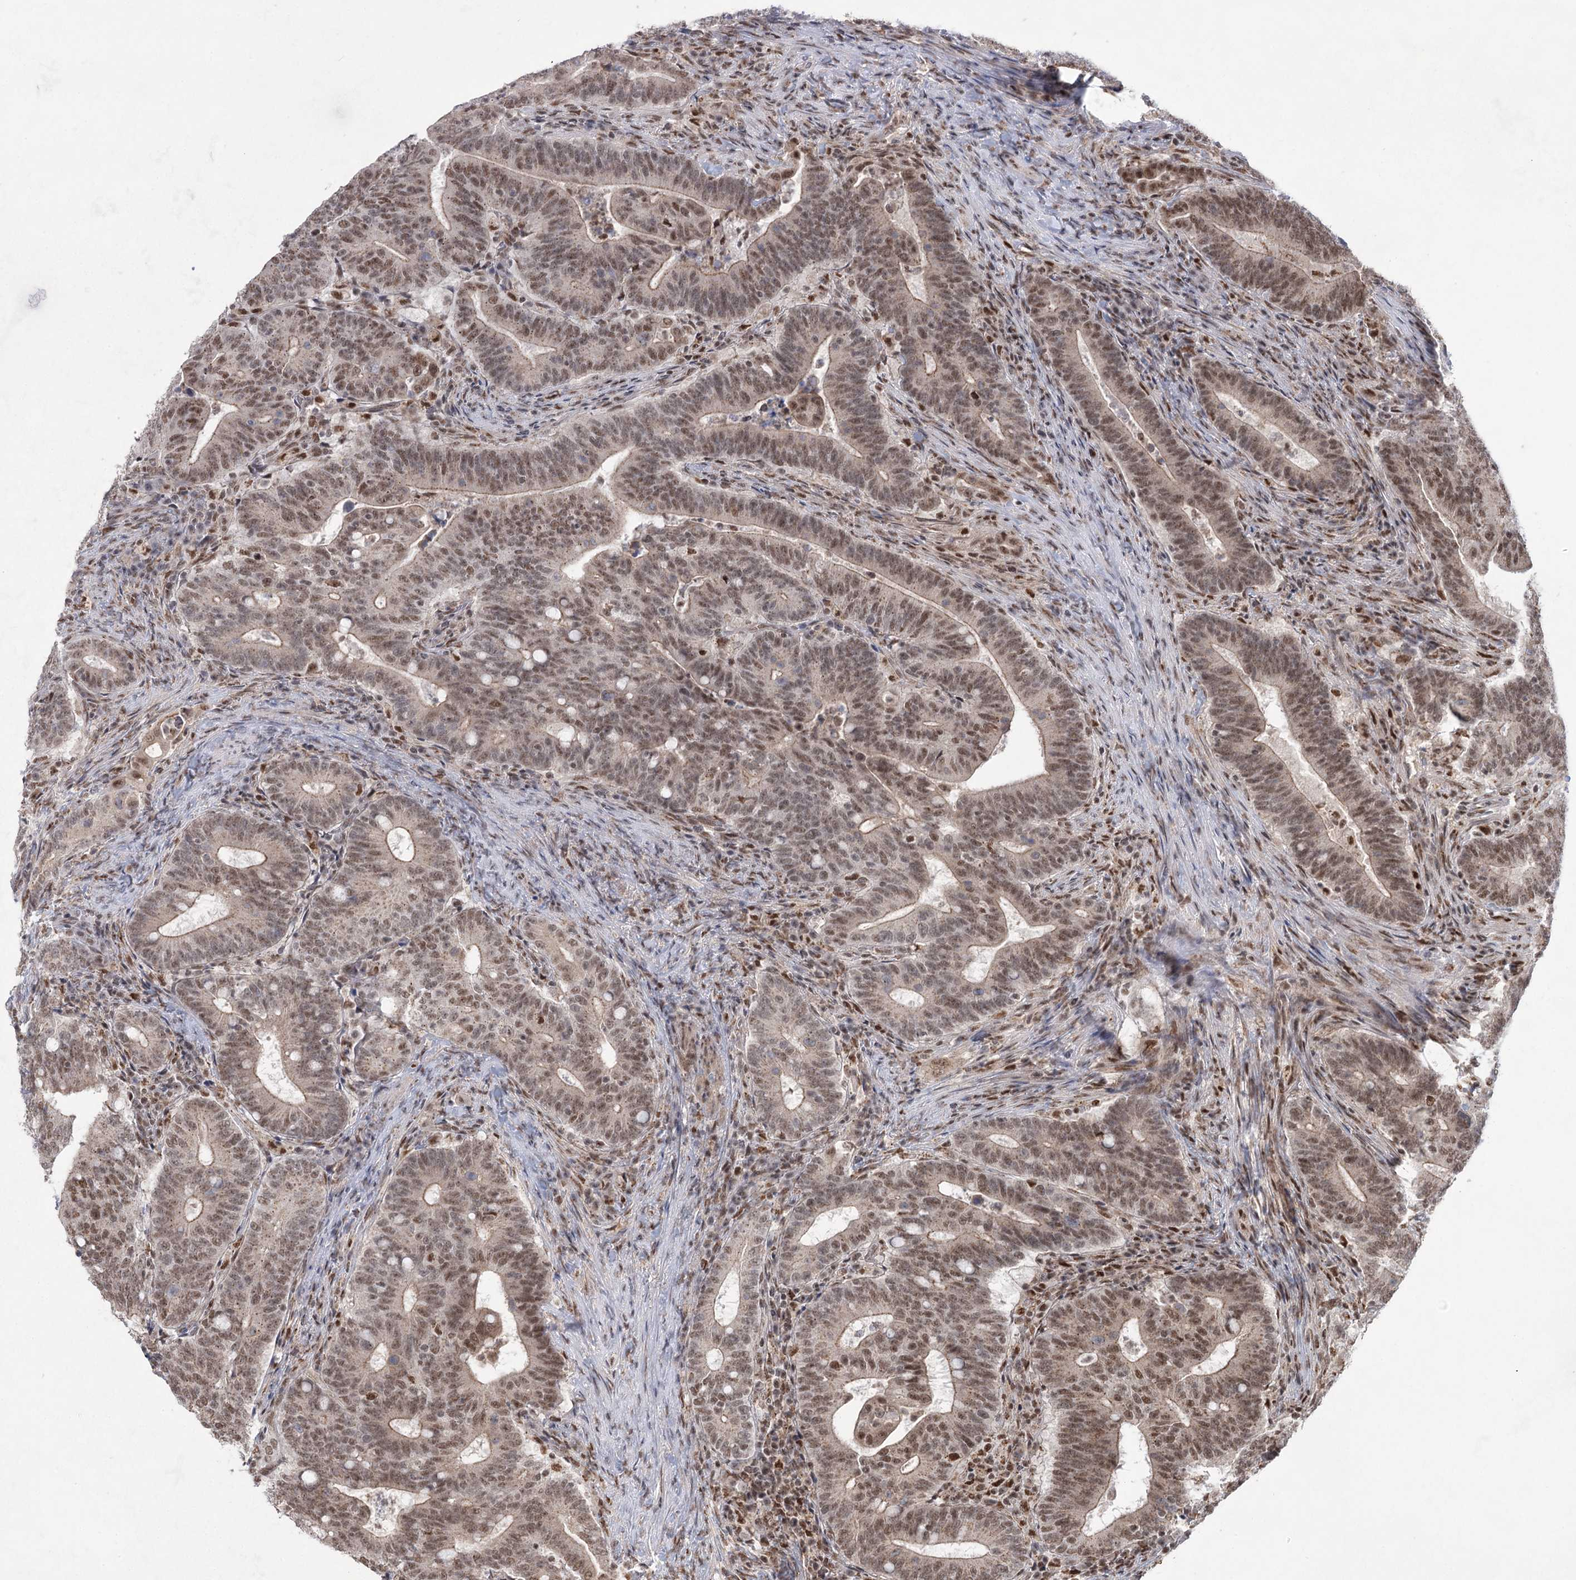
{"staining": {"intensity": "moderate", "quantity": ">75%", "location": "nuclear"}, "tissue": "colorectal cancer", "cell_type": "Tumor cells", "image_type": "cancer", "snomed": [{"axis": "morphology", "description": "Adenocarcinoma, NOS"}, {"axis": "topography", "description": "Colon"}], "caption": "Immunohistochemistry (IHC) histopathology image of adenocarcinoma (colorectal) stained for a protein (brown), which displays medium levels of moderate nuclear staining in approximately >75% of tumor cells.", "gene": "ZCCHC8", "patient": {"sex": "female", "age": 66}}